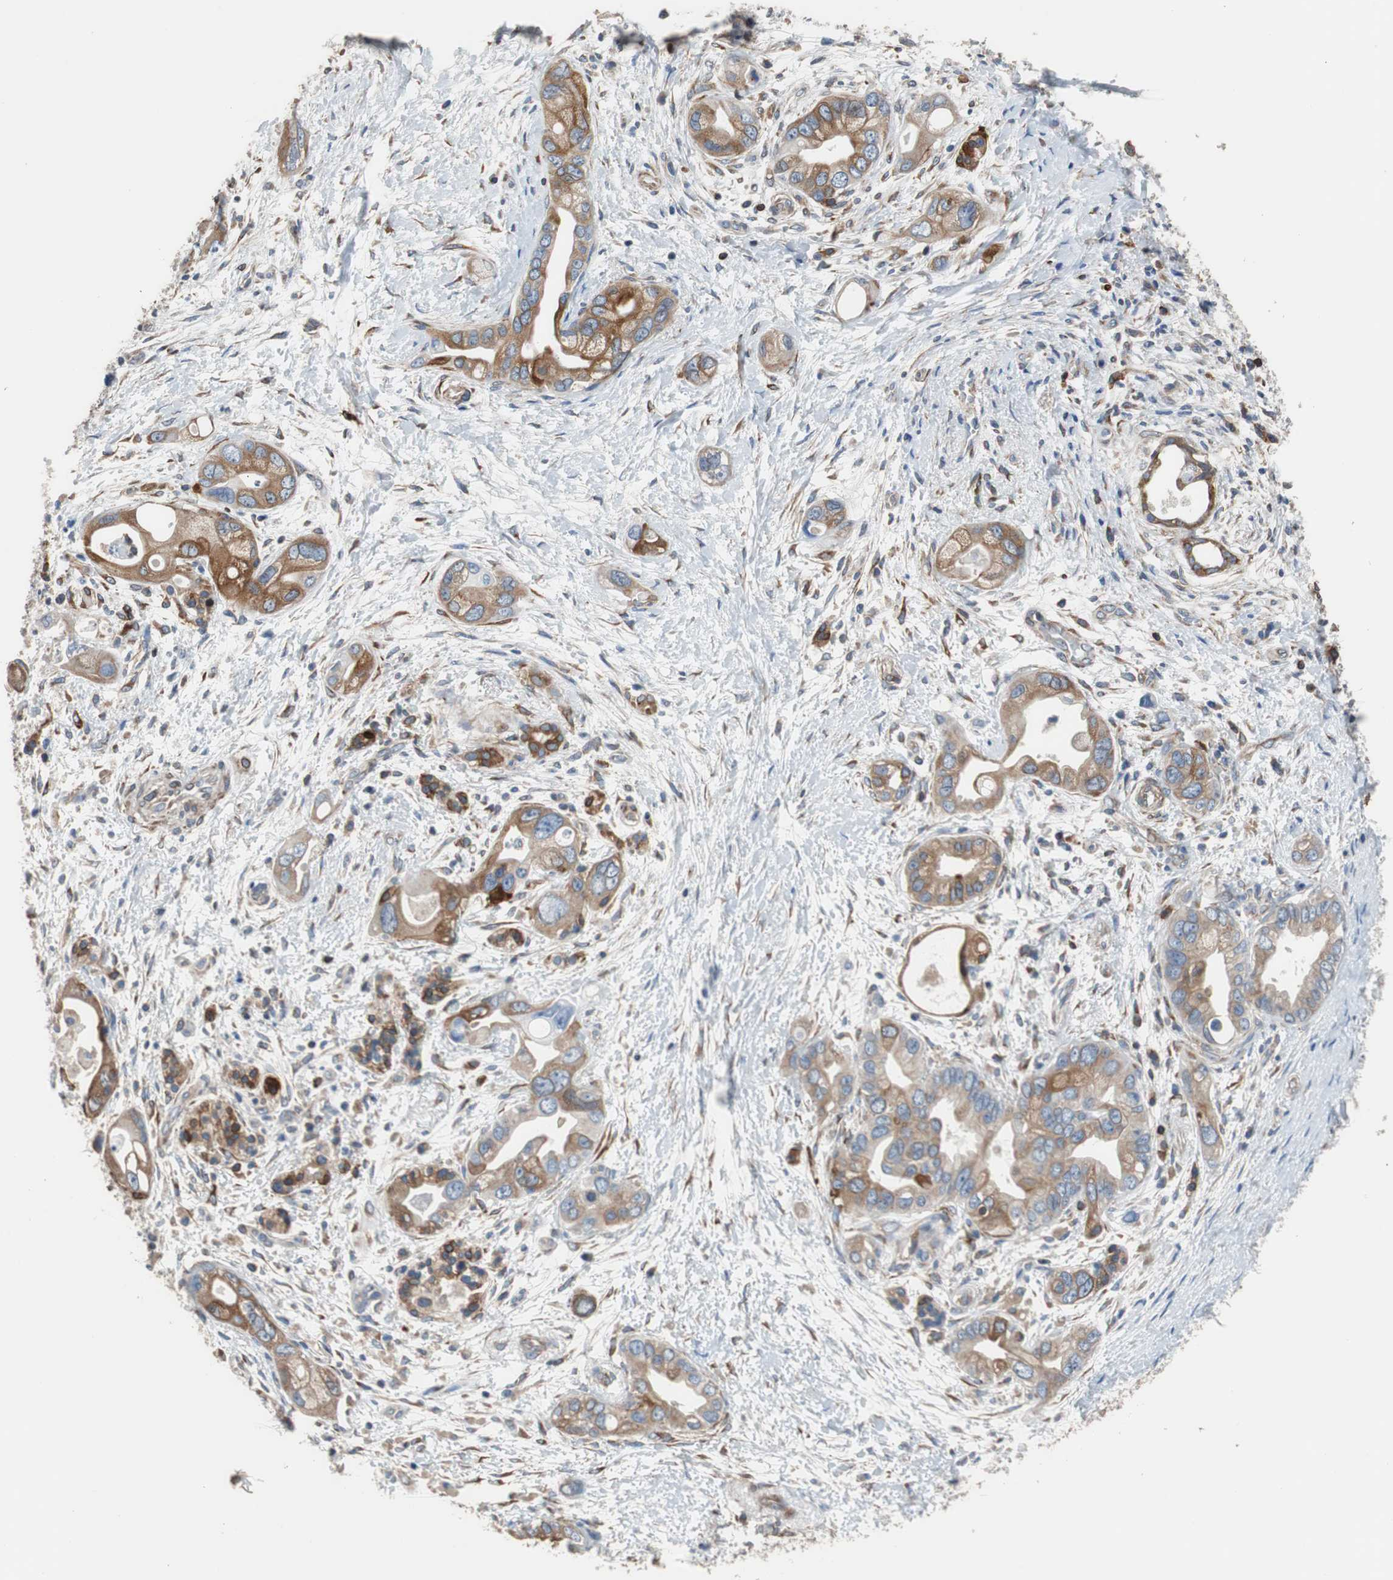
{"staining": {"intensity": "moderate", "quantity": ">75%", "location": "cytoplasmic/membranous"}, "tissue": "pancreatic cancer", "cell_type": "Tumor cells", "image_type": "cancer", "snomed": [{"axis": "morphology", "description": "Adenocarcinoma, NOS"}, {"axis": "topography", "description": "Pancreas"}], "caption": "Pancreatic adenocarcinoma was stained to show a protein in brown. There is medium levels of moderate cytoplasmic/membranous expression in about >75% of tumor cells.", "gene": "PBXIP1", "patient": {"sex": "female", "age": 77}}